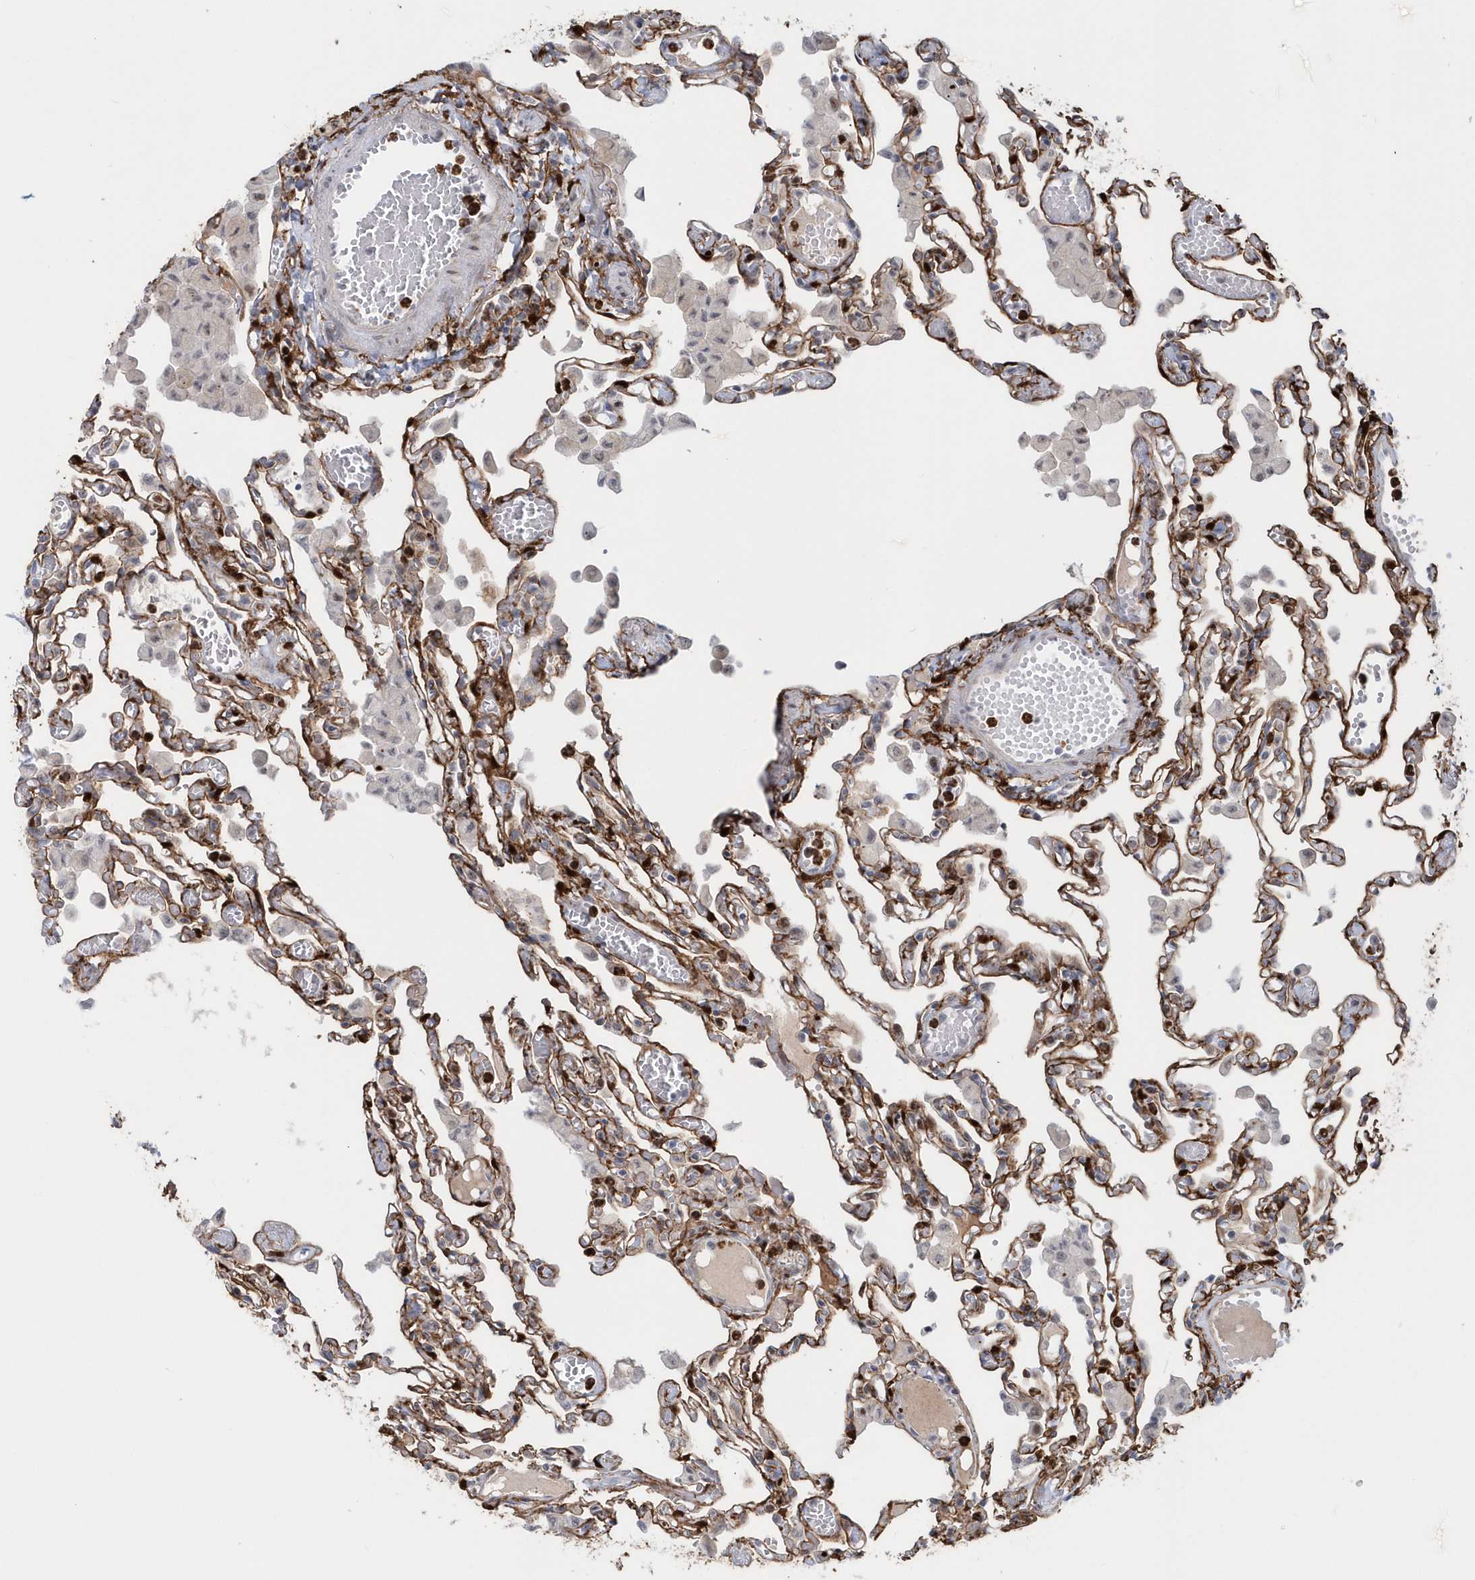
{"staining": {"intensity": "moderate", "quantity": "25%-75%", "location": "cytoplasmic/membranous"}, "tissue": "lung", "cell_type": "Alveolar cells", "image_type": "normal", "snomed": [{"axis": "morphology", "description": "Normal tissue, NOS"}, {"axis": "topography", "description": "Bronchus"}, {"axis": "topography", "description": "Lung"}], "caption": "A medium amount of moderate cytoplasmic/membranous staining is present in approximately 25%-75% of alveolar cells in normal lung. (brown staining indicates protein expression, while blue staining denotes nuclei).", "gene": "ASCL4", "patient": {"sex": "female", "age": 49}}